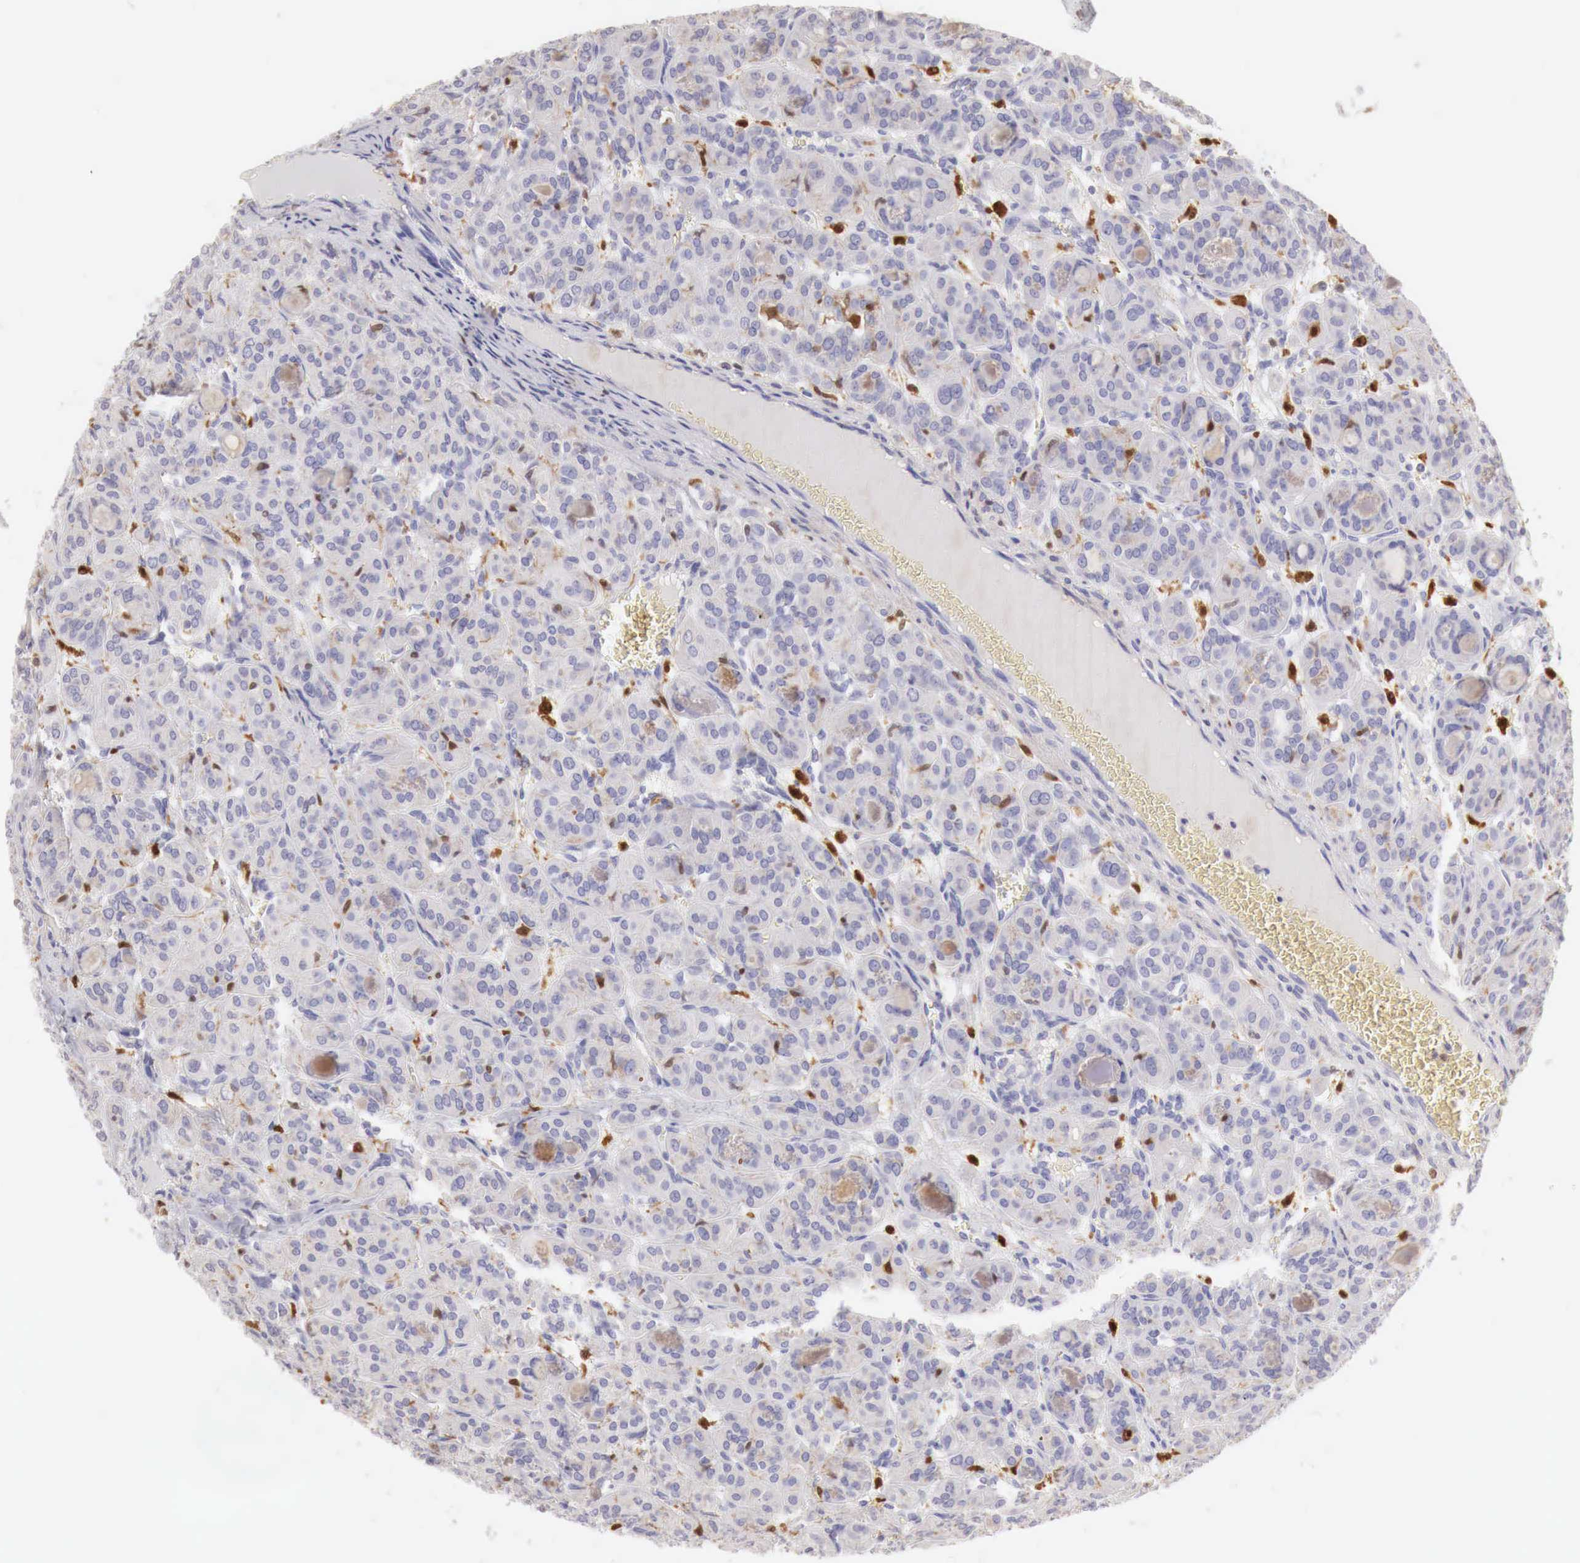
{"staining": {"intensity": "weak", "quantity": "<25%", "location": "cytoplasmic/membranous"}, "tissue": "thyroid cancer", "cell_type": "Tumor cells", "image_type": "cancer", "snomed": [{"axis": "morphology", "description": "Follicular adenoma carcinoma, NOS"}, {"axis": "topography", "description": "Thyroid gland"}], "caption": "DAB immunohistochemical staining of thyroid cancer exhibits no significant staining in tumor cells.", "gene": "RENBP", "patient": {"sex": "female", "age": 71}}